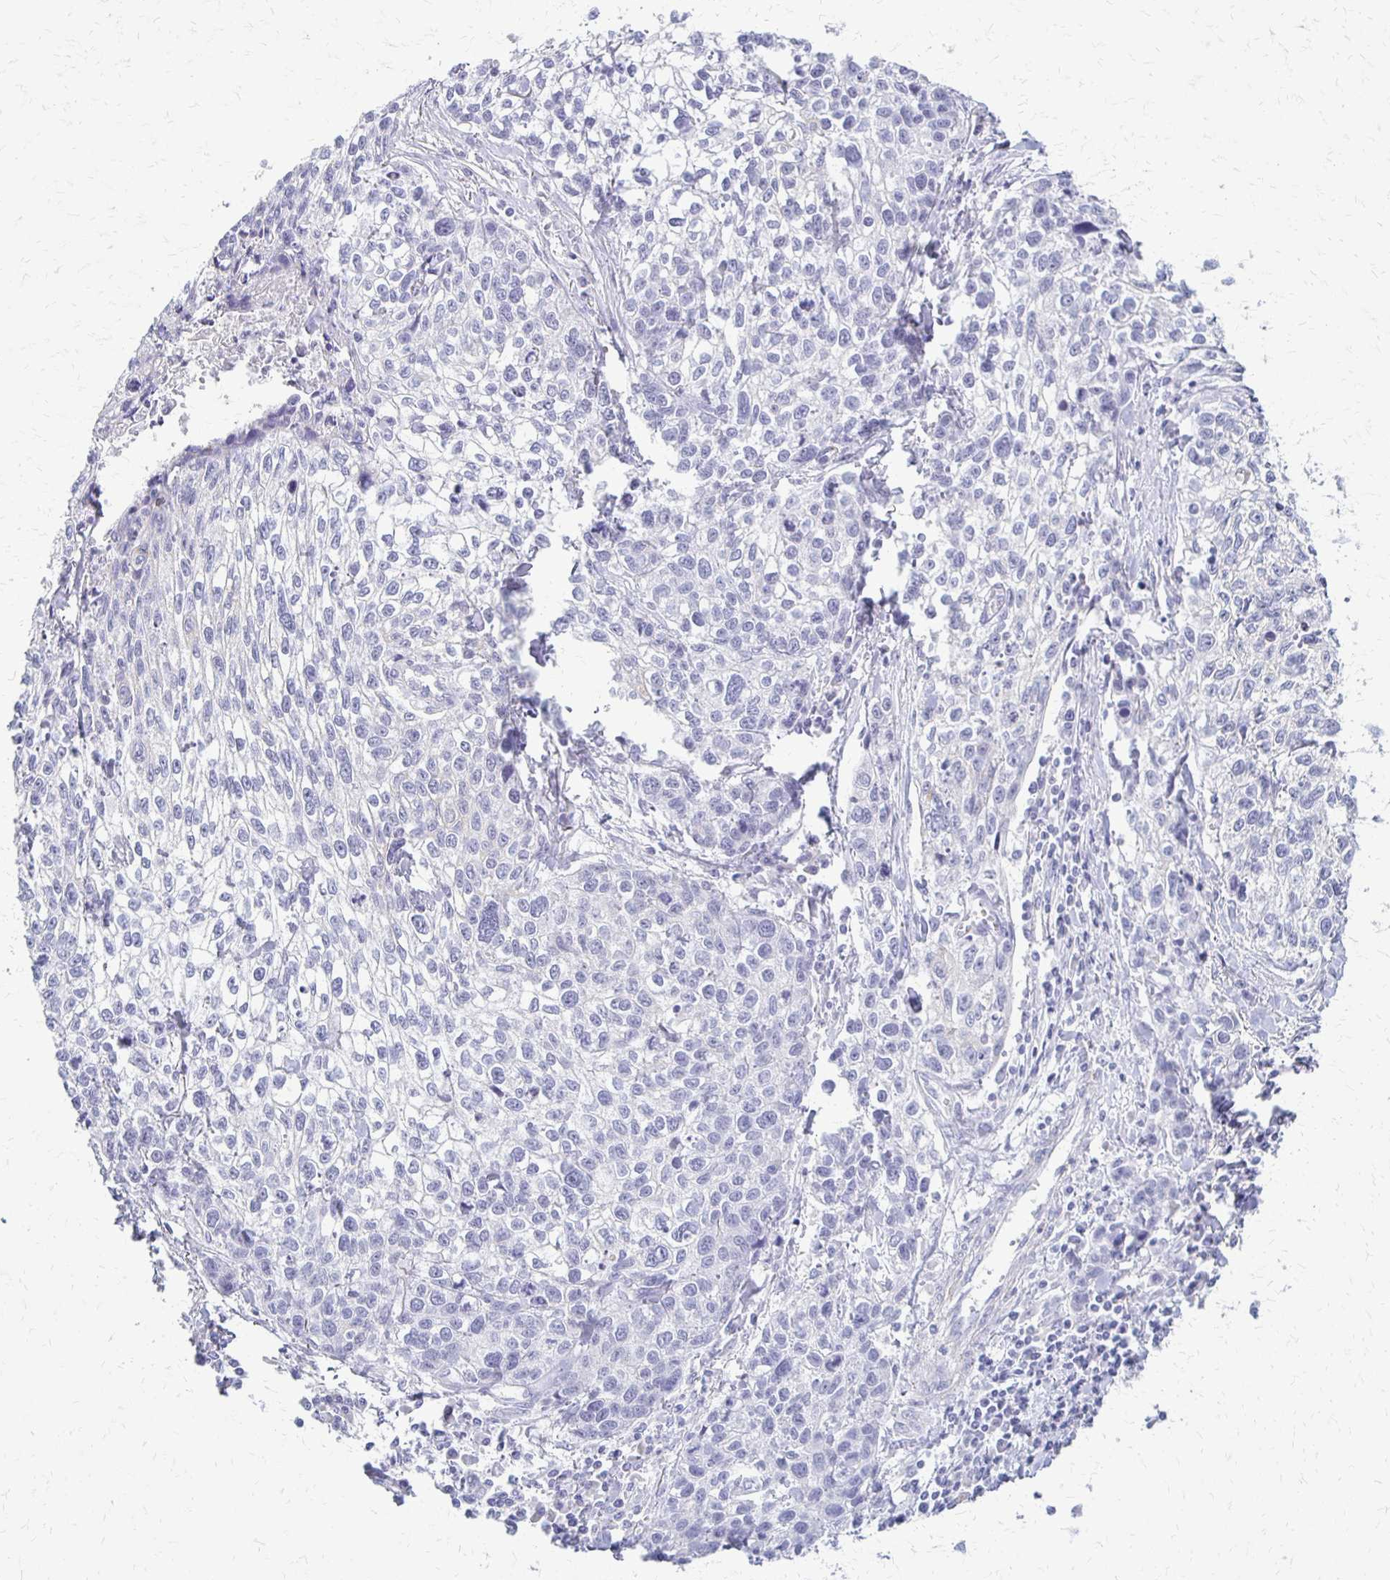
{"staining": {"intensity": "negative", "quantity": "none", "location": "none"}, "tissue": "lung cancer", "cell_type": "Tumor cells", "image_type": "cancer", "snomed": [{"axis": "morphology", "description": "Squamous cell carcinoma, NOS"}, {"axis": "topography", "description": "Lung"}], "caption": "An immunohistochemistry image of lung cancer (squamous cell carcinoma) is shown. There is no staining in tumor cells of lung cancer (squamous cell carcinoma). Nuclei are stained in blue.", "gene": "RHOC", "patient": {"sex": "male", "age": 74}}